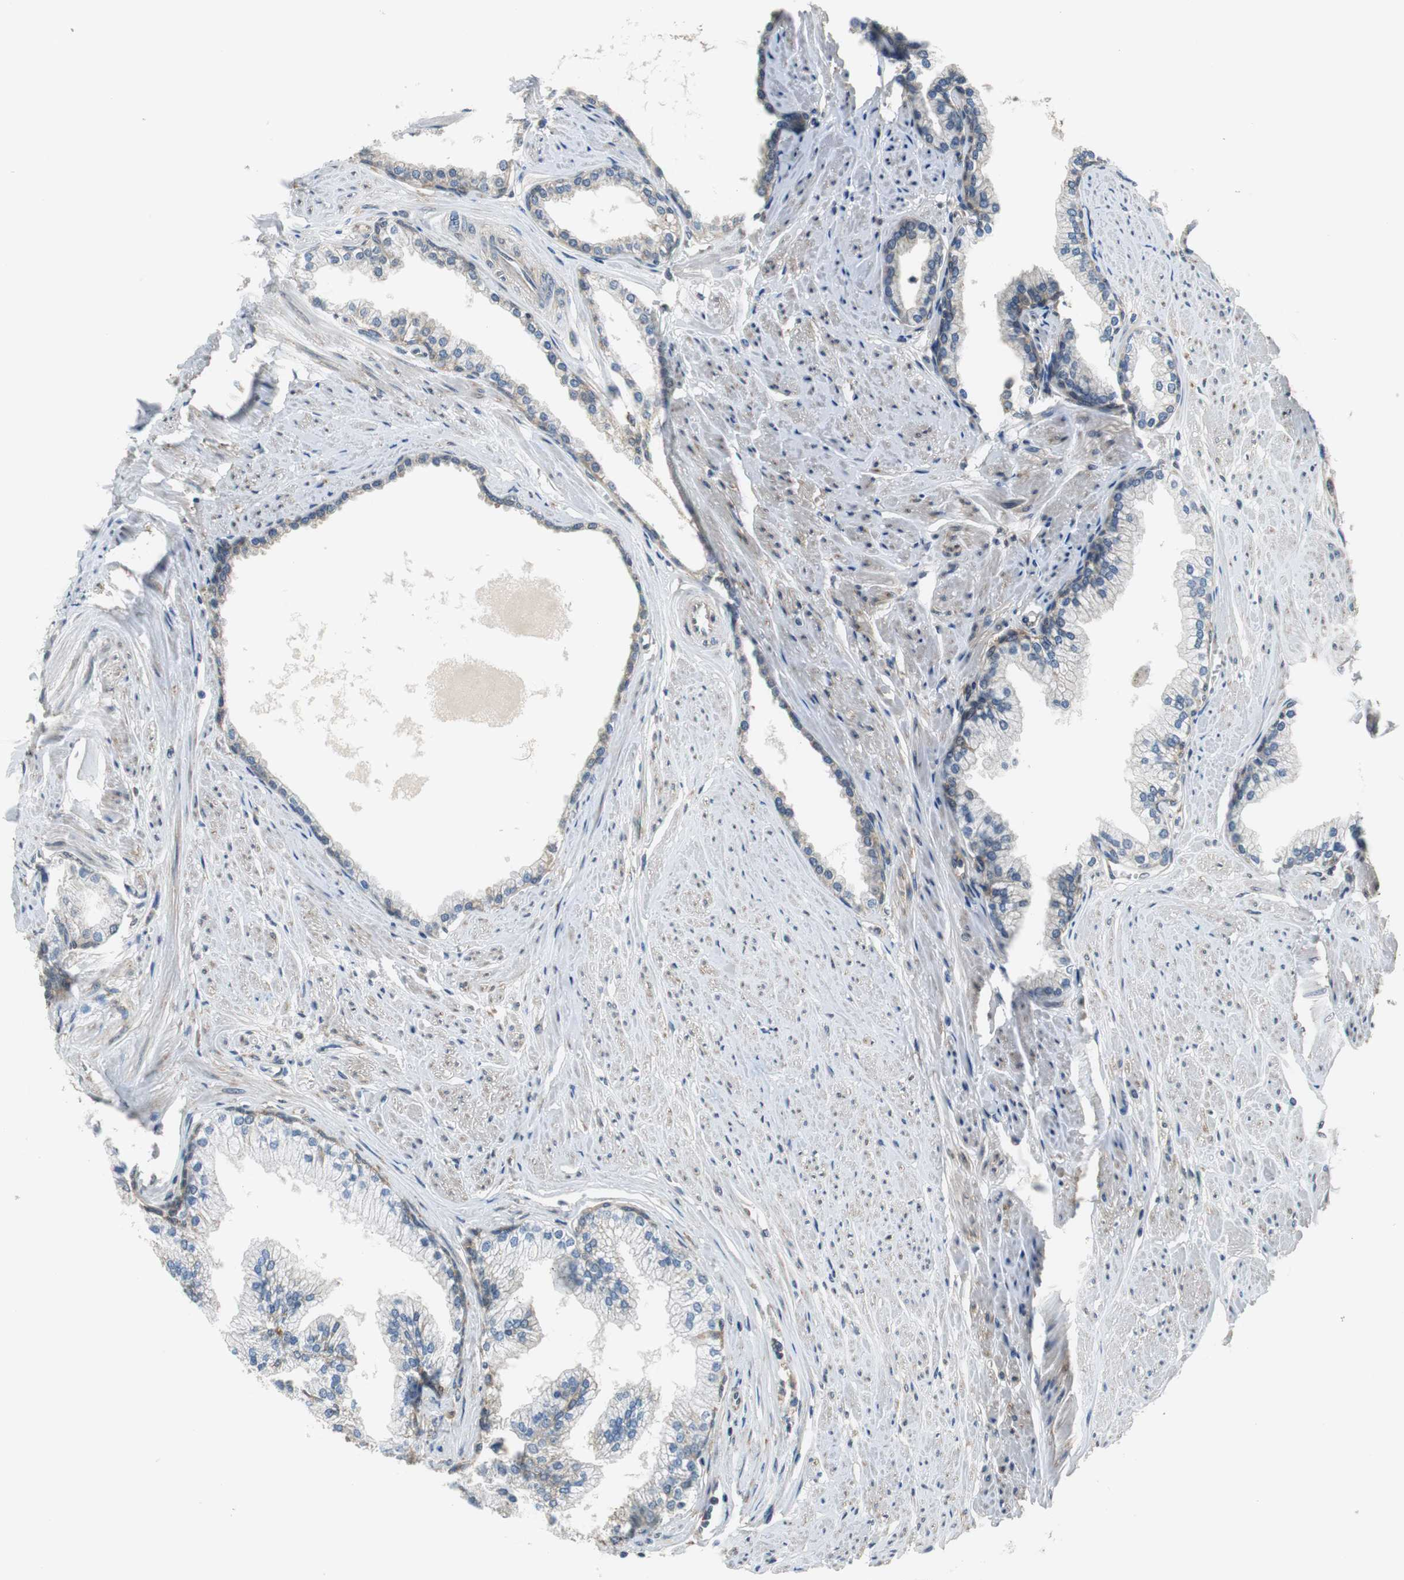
{"staining": {"intensity": "moderate", "quantity": ">75%", "location": "cytoplasmic/membranous"}, "tissue": "prostate", "cell_type": "Glandular cells", "image_type": "normal", "snomed": [{"axis": "morphology", "description": "Normal tissue, NOS"}, {"axis": "topography", "description": "Prostate"}], "caption": "The image demonstrates staining of benign prostate, revealing moderate cytoplasmic/membranous protein expression (brown color) within glandular cells. Immunohistochemistry (ihc) stains the protein in brown and the nuclei are stained blue.", "gene": "CNOT3", "patient": {"sex": "male", "age": 64}}